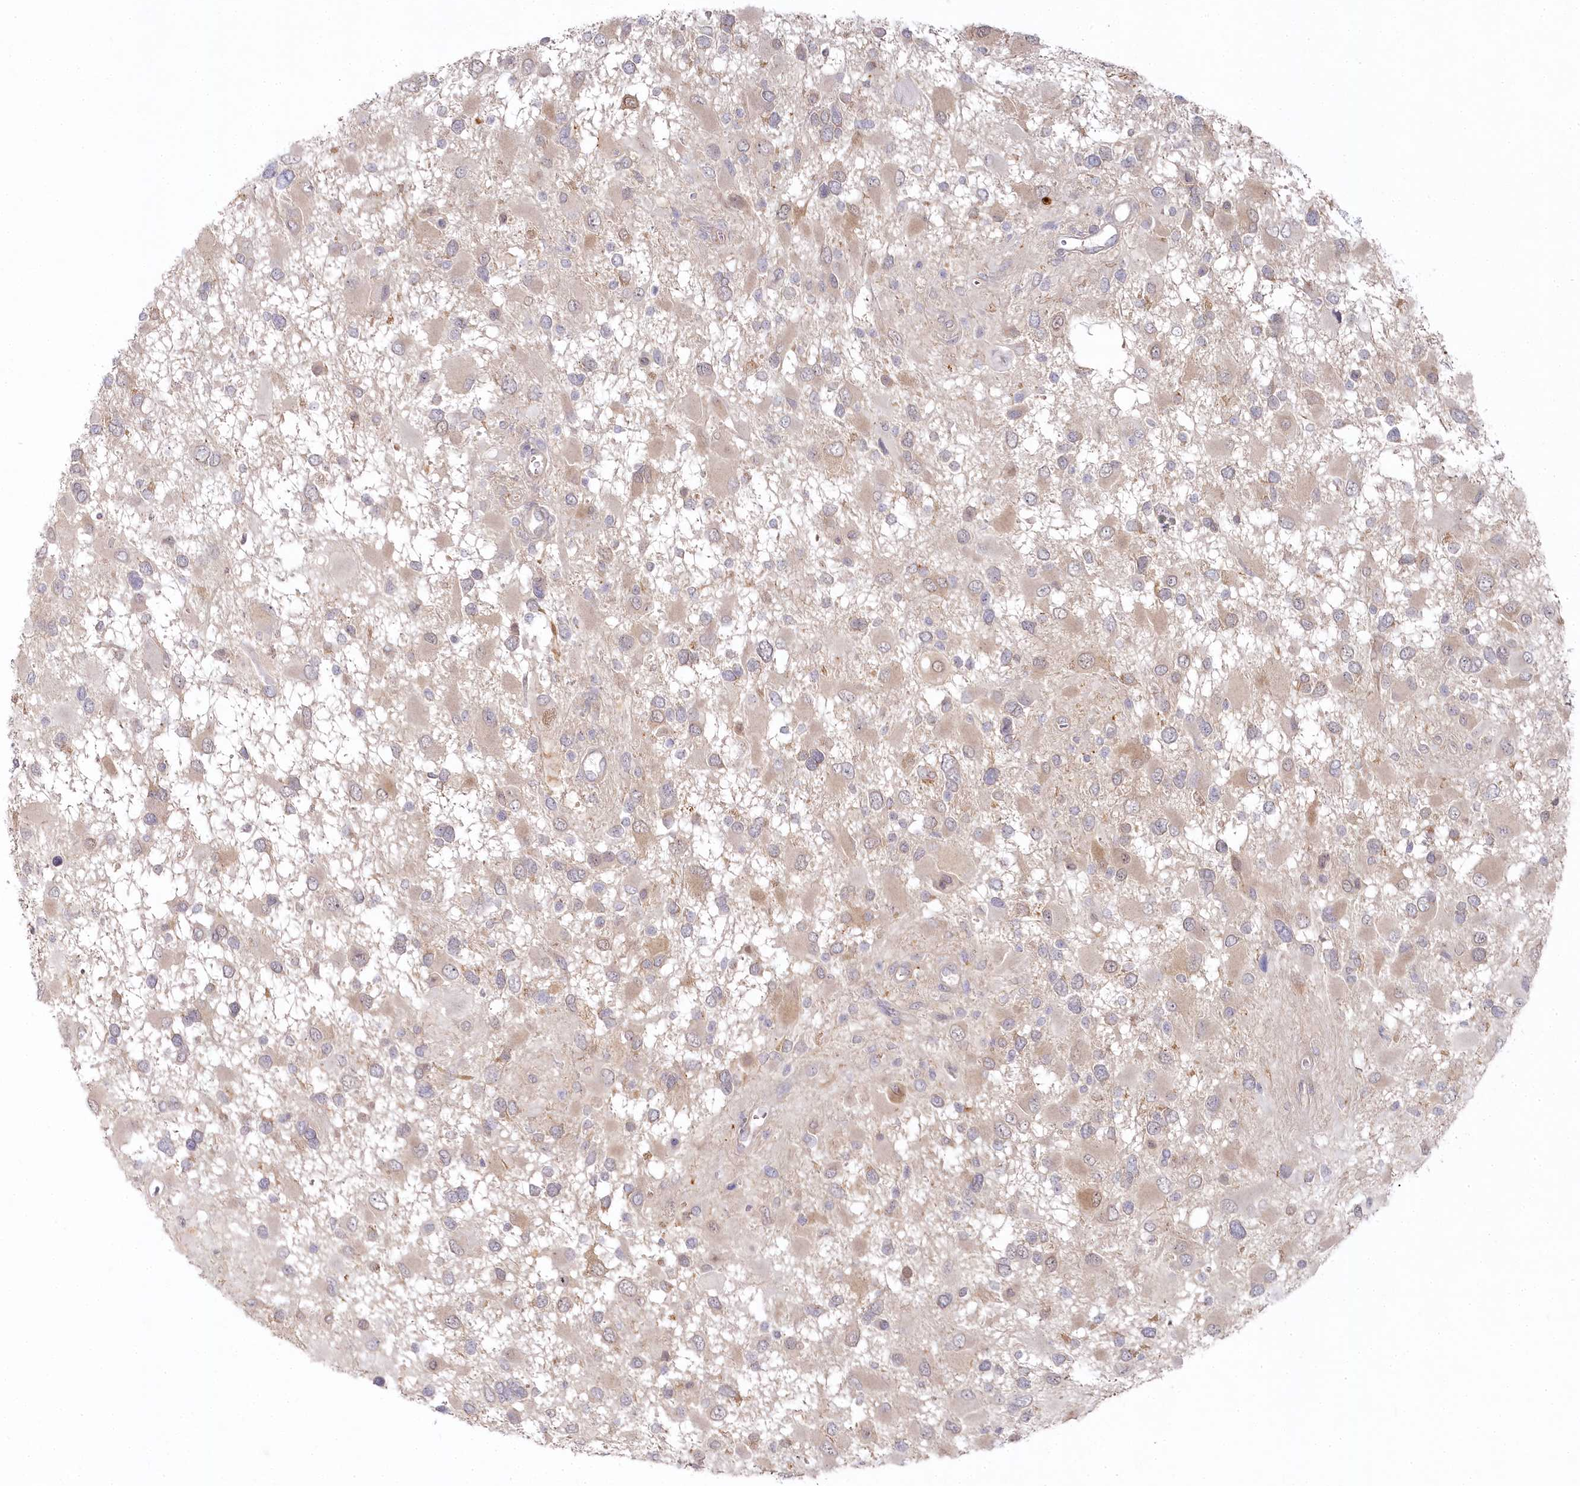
{"staining": {"intensity": "moderate", "quantity": "<25%", "location": "cytoplasmic/membranous"}, "tissue": "glioma", "cell_type": "Tumor cells", "image_type": "cancer", "snomed": [{"axis": "morphology", "description": "Glioma, malignant, High grade"}, {"axis": "topography", "description": "Brain"}], "caption": "Malignant glioma (high-grade) was stained to show a protein in brown. There is low levels of moderate cytoplasmic/membranous staining in about <25% of tumor cells. The staining was performed using DAB (3,3'-diaminobenzidine), with brown indicating positive protein expression. Nuclei are stained blue with hematoxylin.", "gene": "AAMDC", "patient": {"sex": "male", "age": 53}}